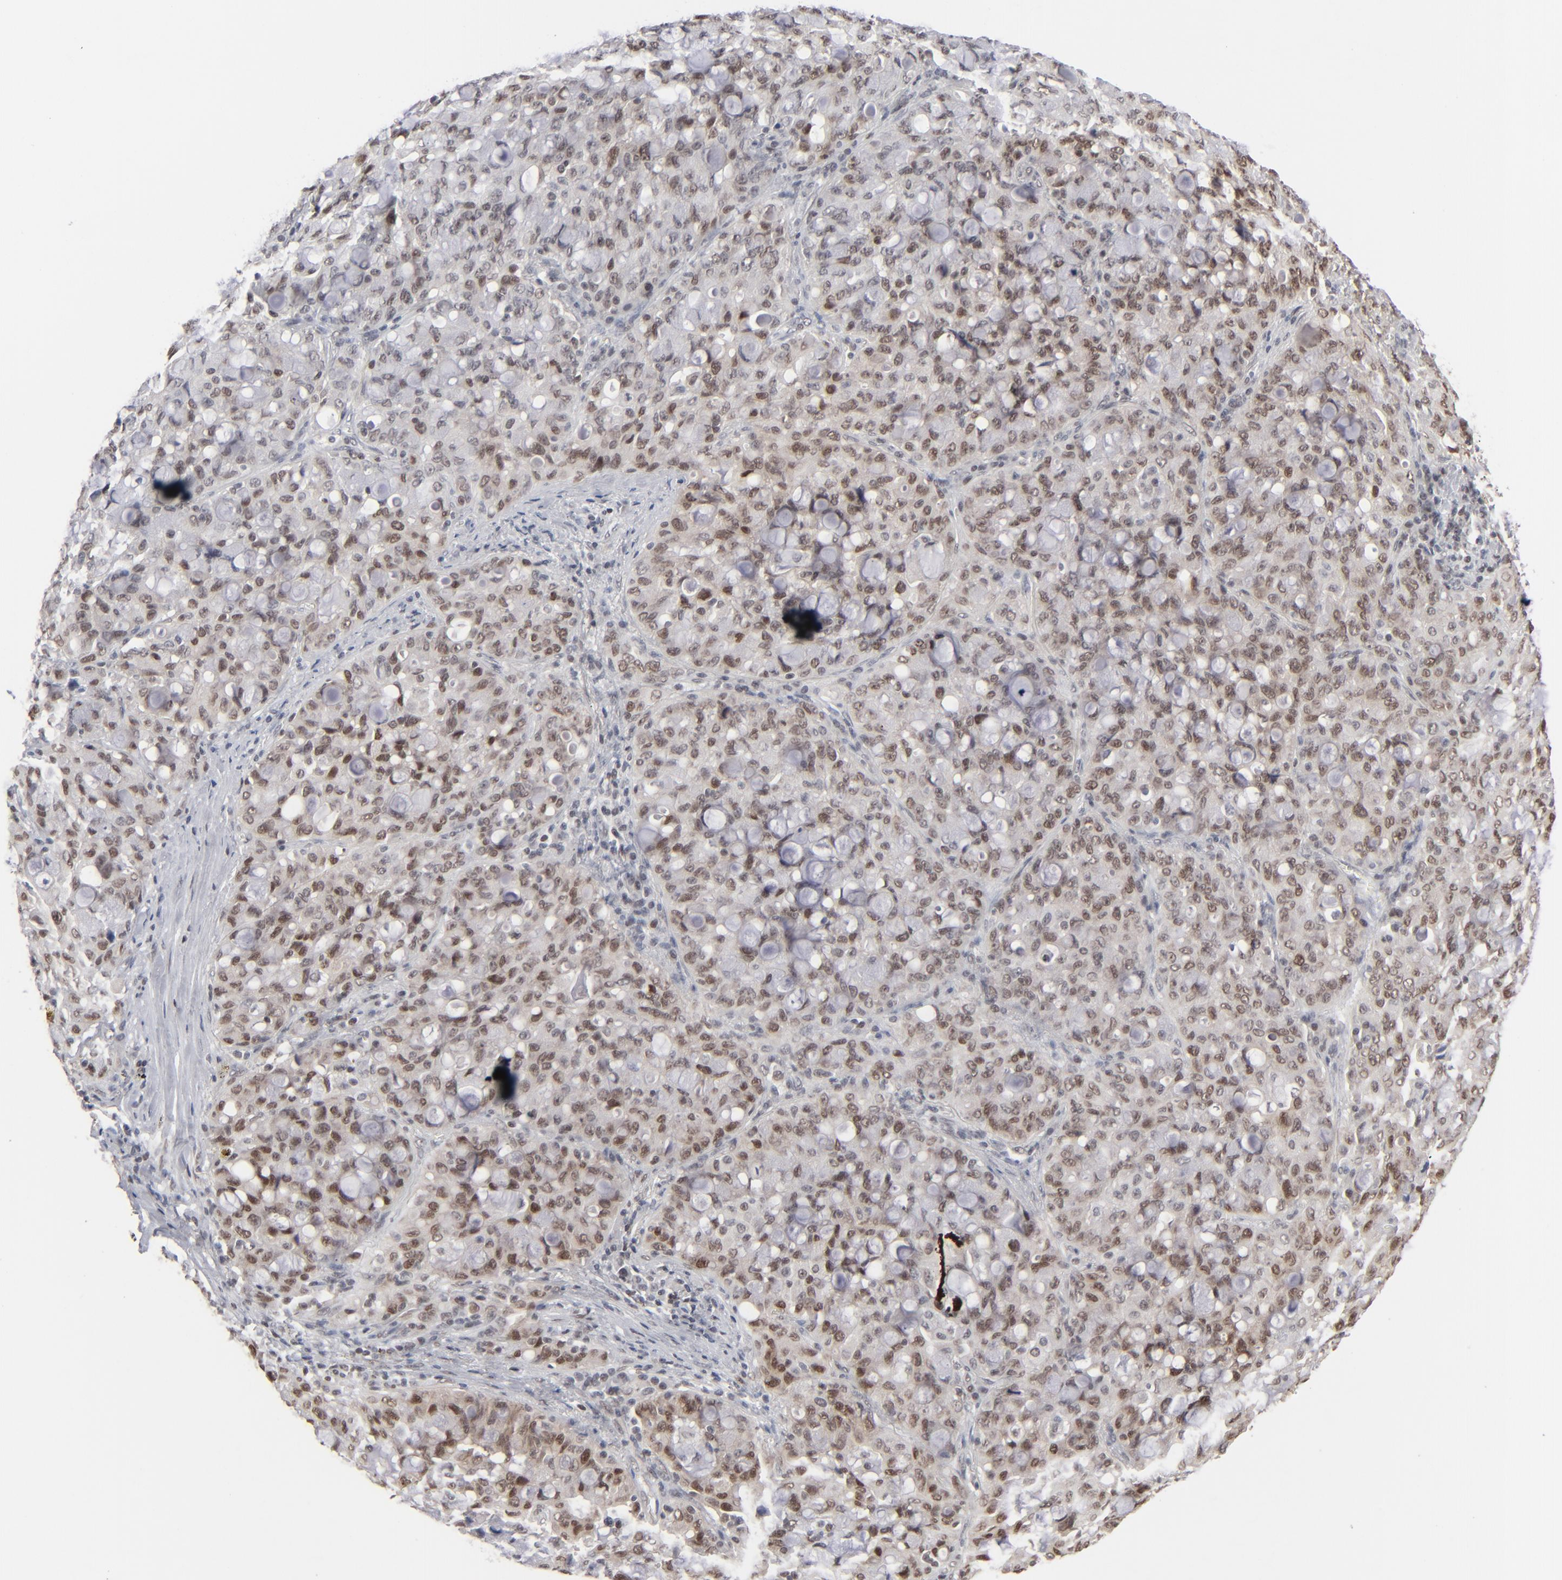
{"staining": {"intensity": "strong", "quantity": ">75%", "location": "nuclear"}, "tissue": "lung cancer", "cell_type": "Tumor cells", "image_type": "cancer", "snomed": [{"axis": "morphology", "description": "Adenocarcinoma, NOS"}, {"axis": "topography", "description": "Lung"}], "caption": "Immunohistochemical staining of lung cancer demonstrates strong nuclear protein positivity in about >75% of tumor cells.", "gene": "IRF9", "patient": {"sex": "female", "age": 44}}